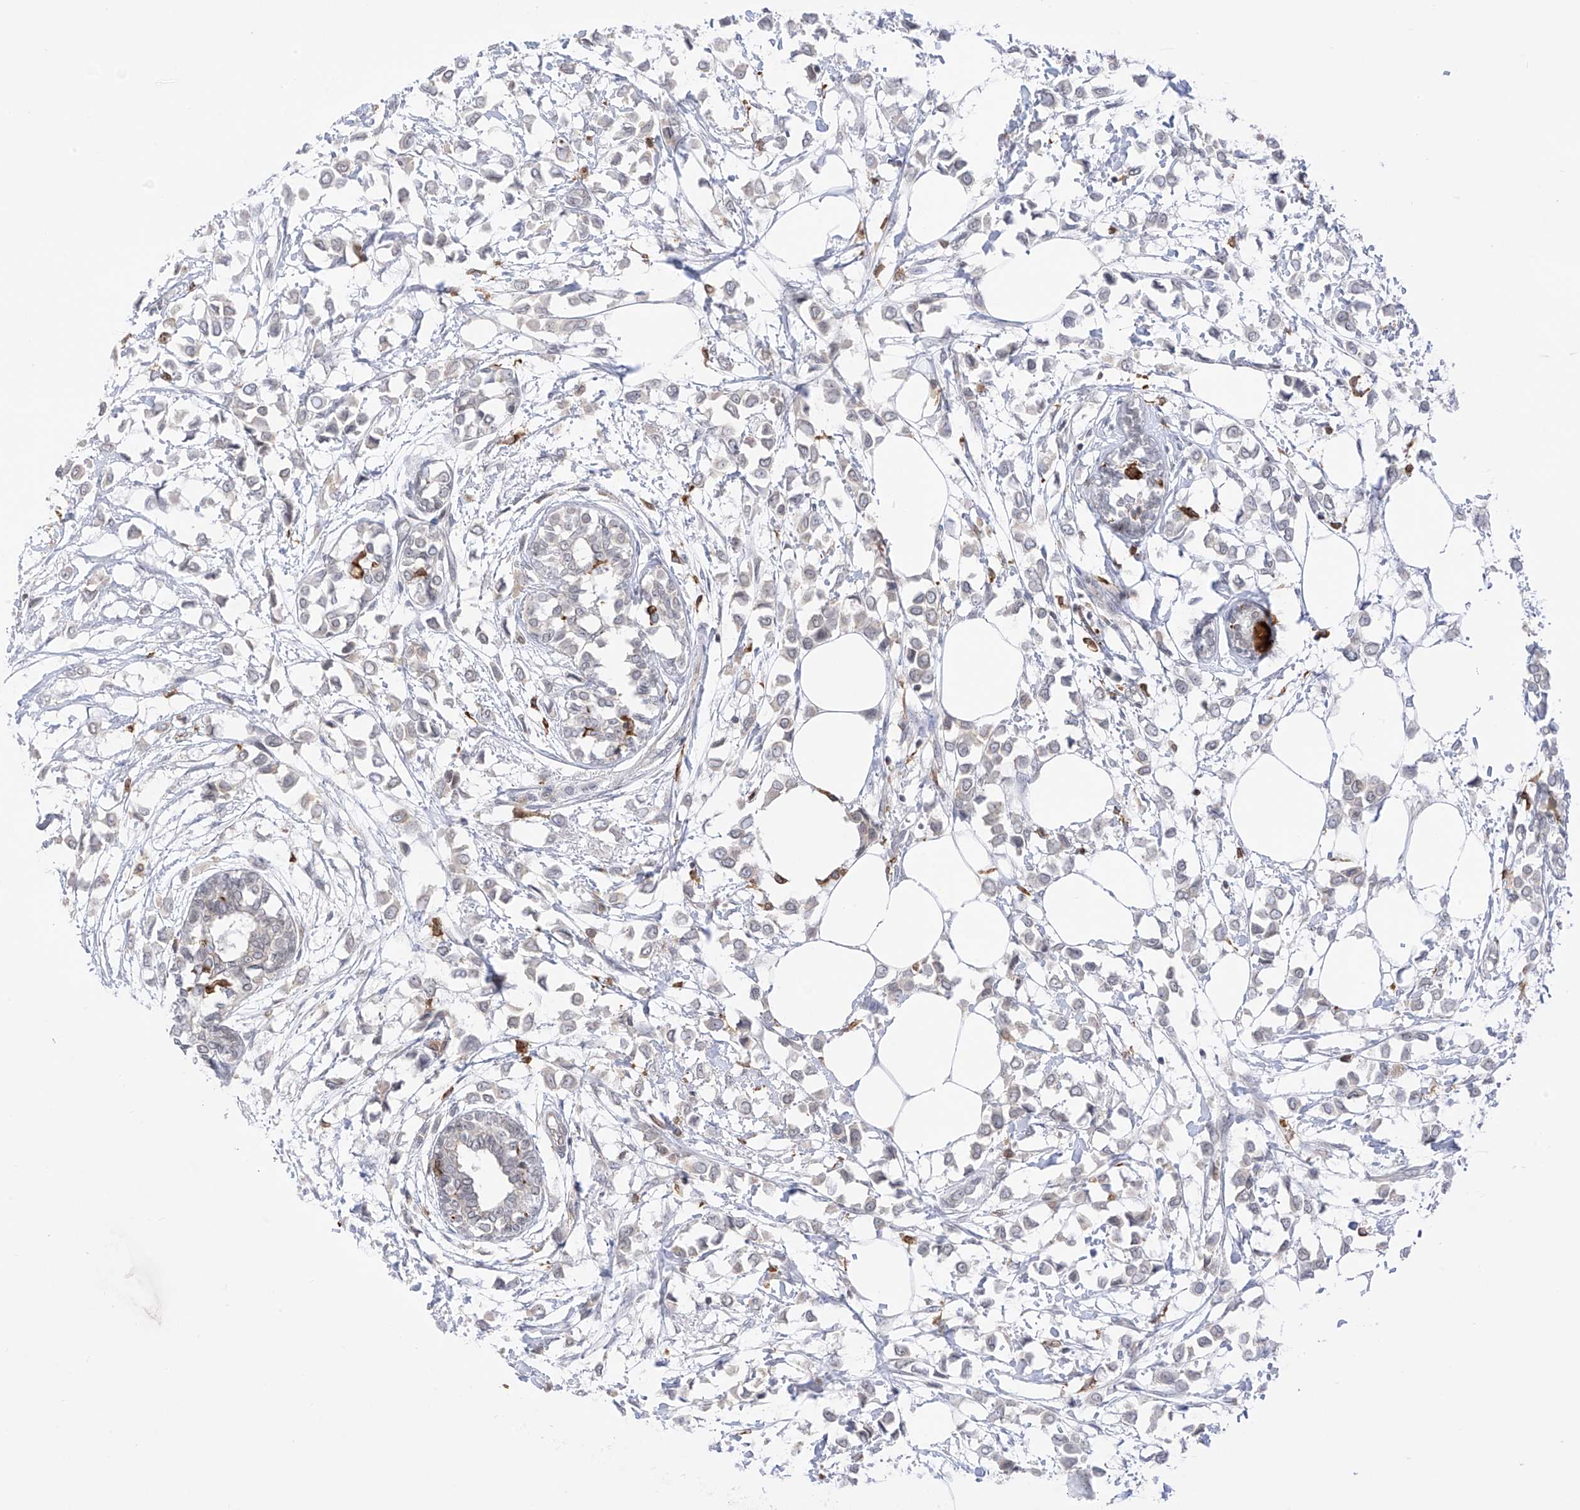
{"staining": {"intensity": "negative", "quantity": "none", "location": "none"}, "tissue": "breast cancer", "cell_type": "Tumor cells", "image_type": "cancer", "snomed": [{"axis": "morphology", "description": "Lobular carcinoma"}, {"axis": "topography", "description": "Breast"}], "caption": "IHC of breast lobular carcinoma demonstrates no staining in tumor cells.", "gene": "TBXAS1", "patient": {"sex": "female", "age": 51}}